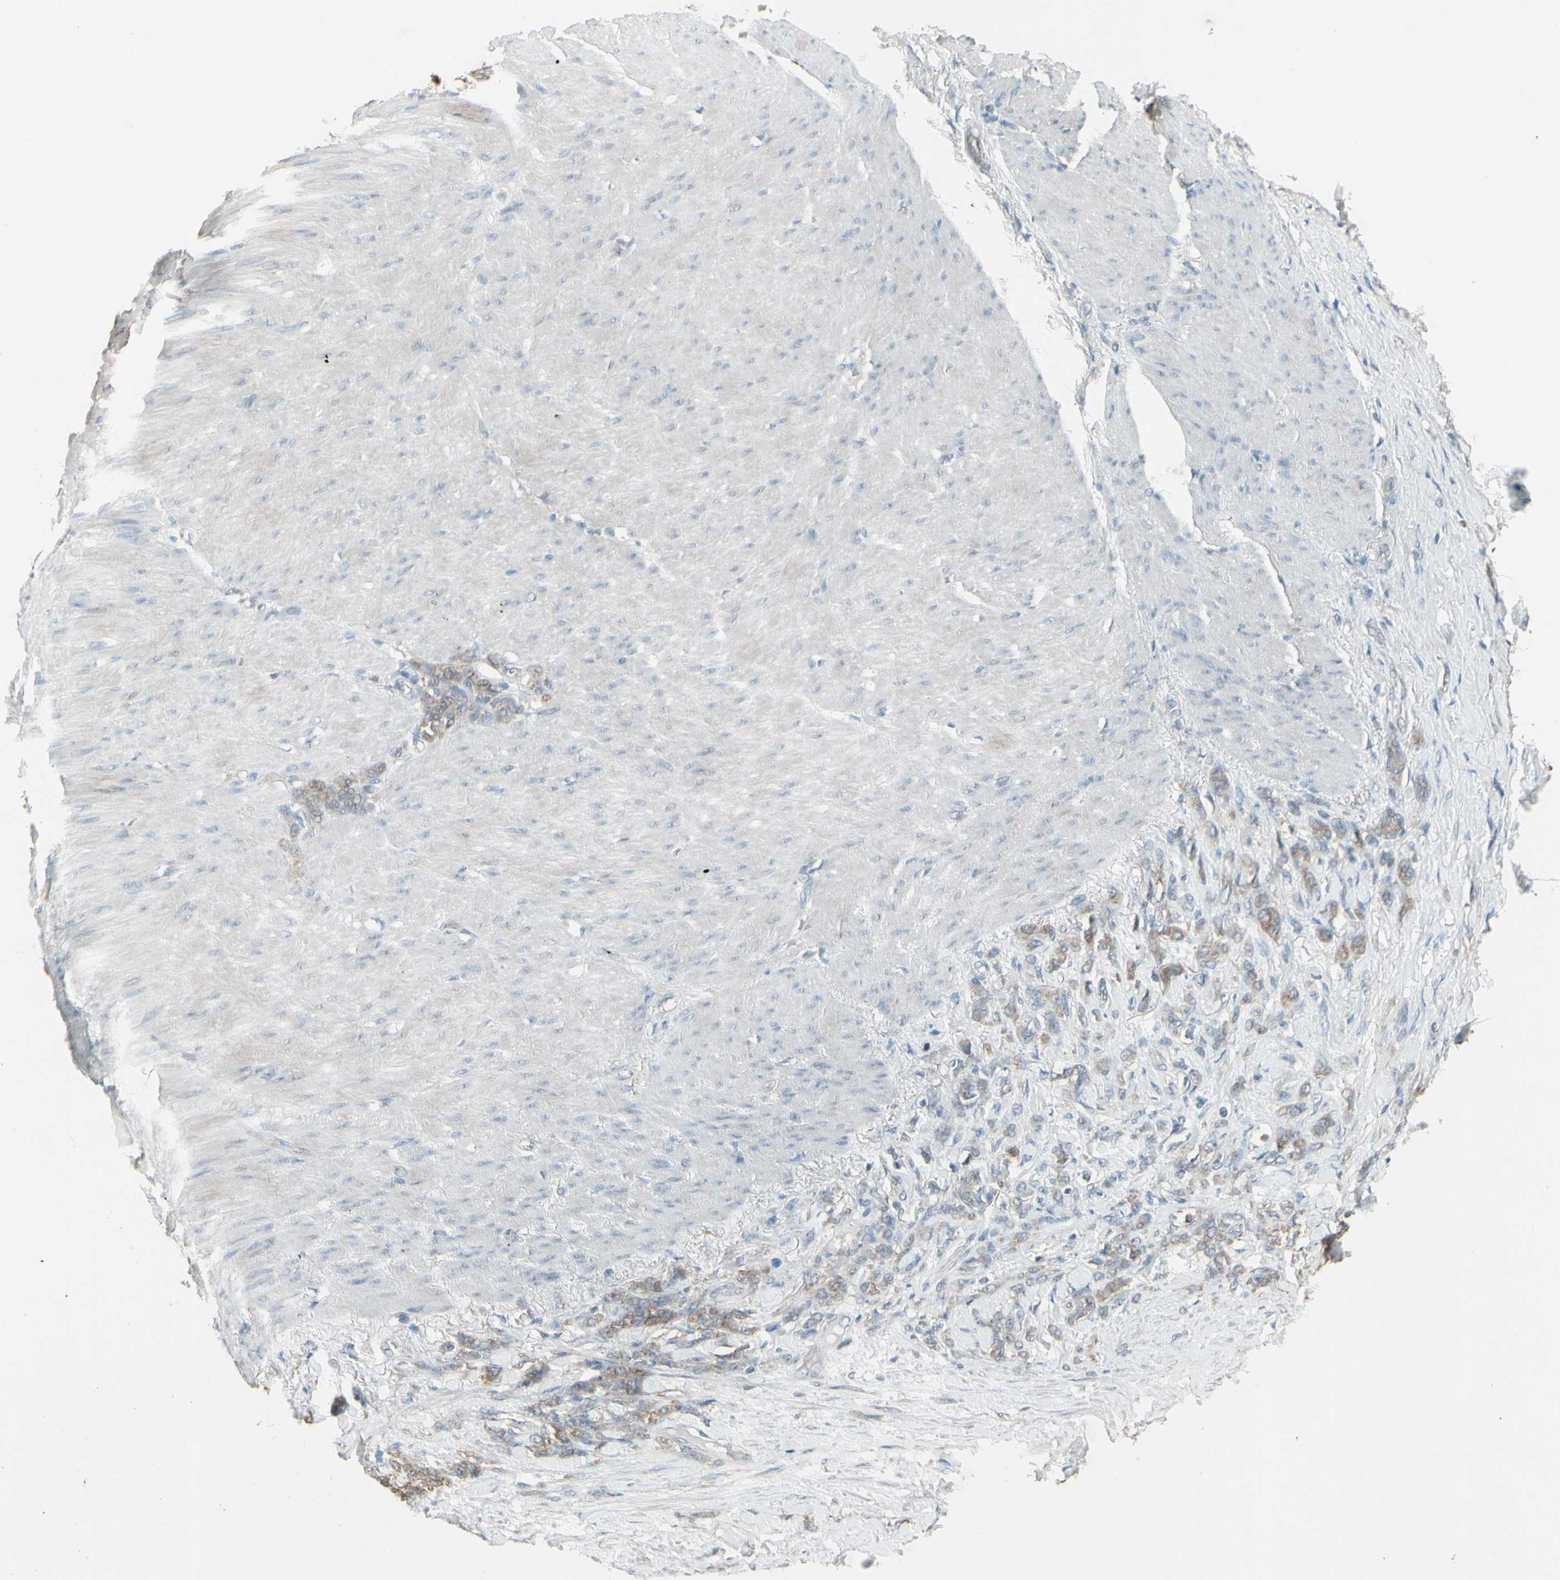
{"staining": {"intensity": "weak", "quantity": "25%-75%", "location": "cytoplasmic/membranous"}, "tissue": "stomach cancer", "cell_type": "Tumor cells", "image_type": "cancer", "snomed": [{"axis": "morphology", "description": "Adenocarcinoma, NOS"}, {"axis": "topography", "description": "Stomach"}], "caption": "Immunohistochemistry (IHC) (DAB (3,3'-diaminobenzidine)) staining of stomach cancer (adenocarcinoma) displays weak cytoplasmic/membranous protein expression in approximately 25%-75% of tumor cells.", "gene": "FXYD3", "patient": {"sex": "male", "age": 82}}